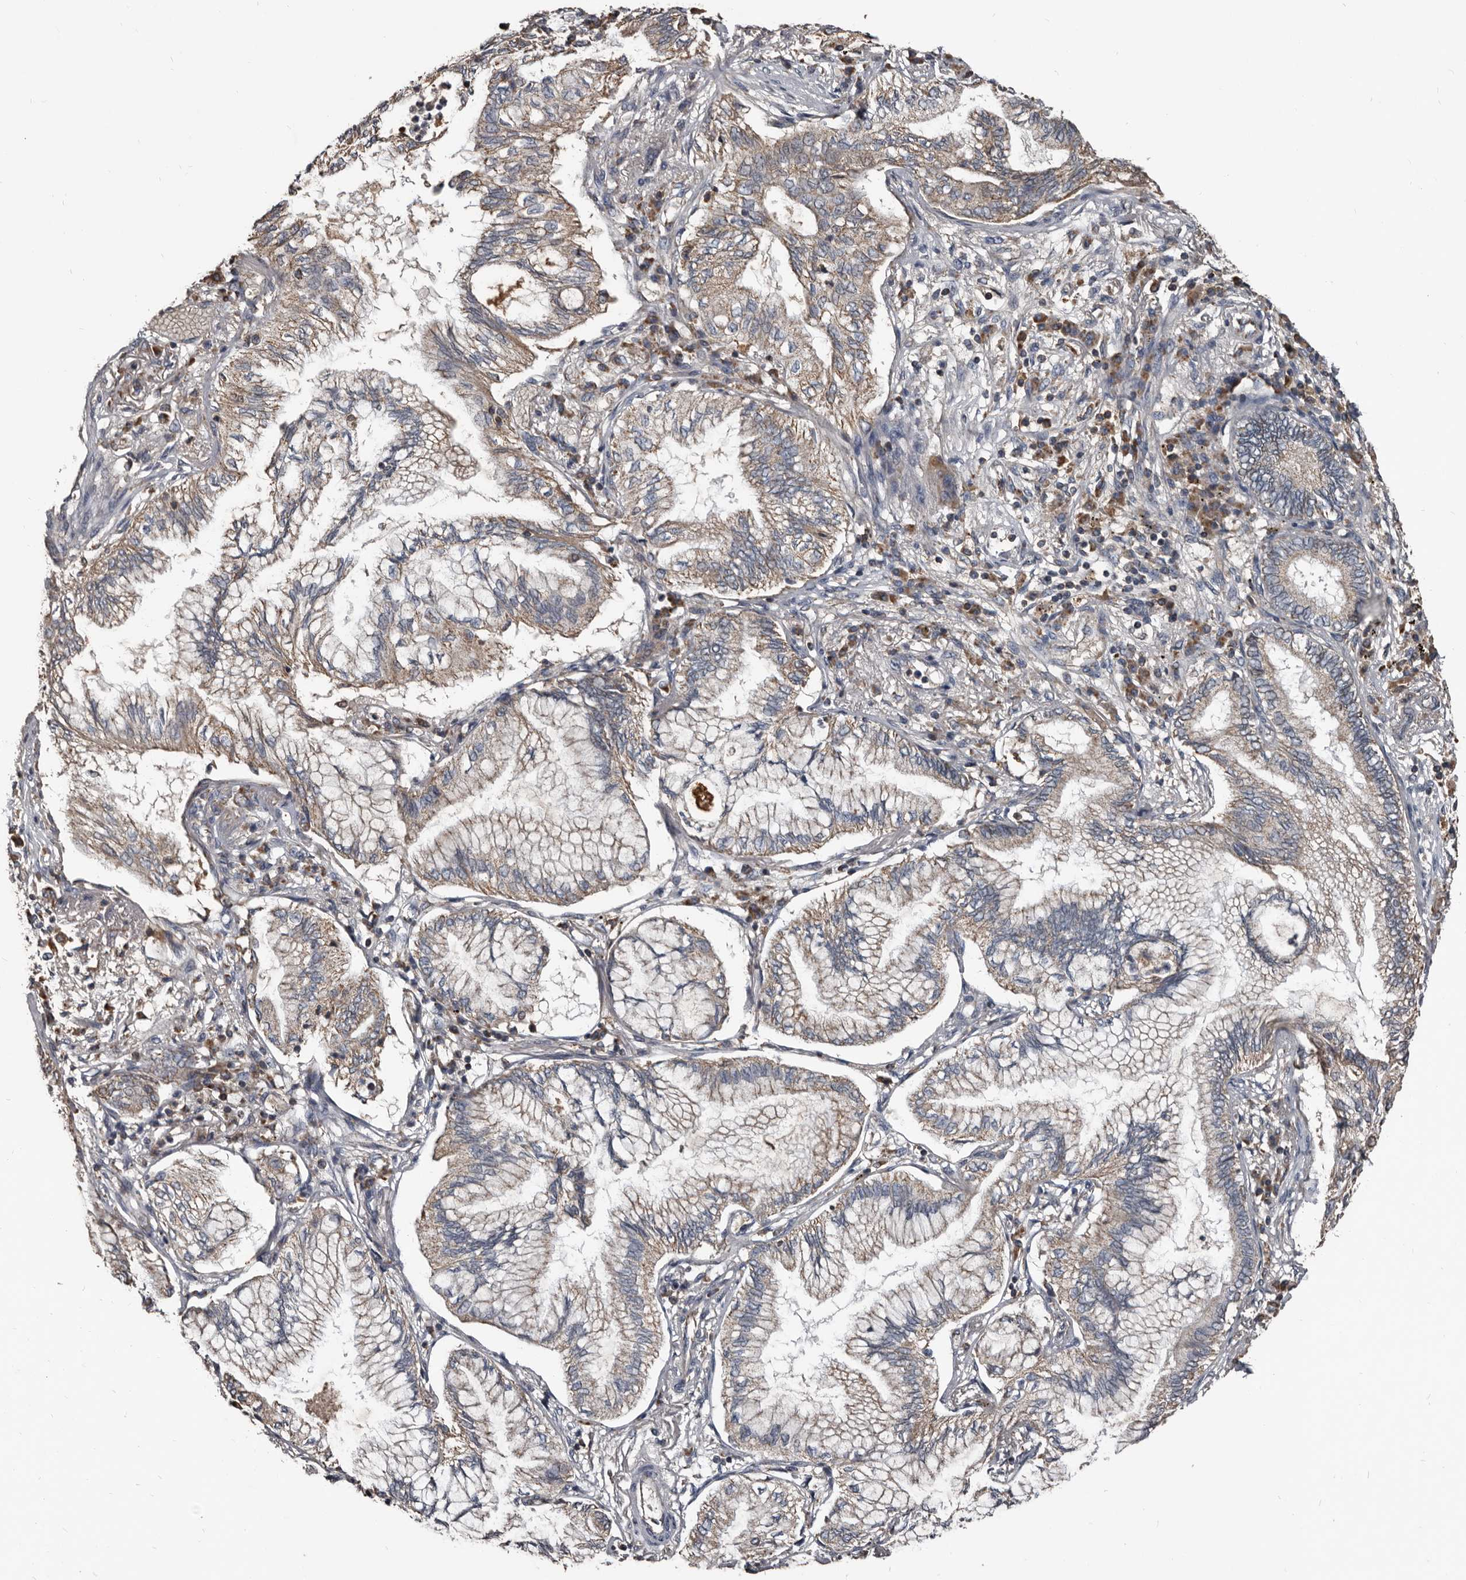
{"staining": {"intensity": "moderate", "quantity": ">75%", "location": "cytoplasmic/membranous"}, "tissue": "bronchus", "cell_type": "Respiratory epithelial cells", "image_type": "normal", "snomed": [{"axis": "morphology", "description": "Normal tissue, NOS"}, {"axis": "morphology", "description": "Adenocarcinoma, NOS"}, {"axis": "topography", "description": "Bronchus"}, {"axis": "topography", "description": "Lung"}], "caption": "This image reveals immunohistochemistry staining of normal human bronchus, with medium moderate cytoplasmic/membranous expression in about >75% of respiratory epithelial cells.", "gene": "GREB1", "patient": {"sex": "female", "age": 70}}